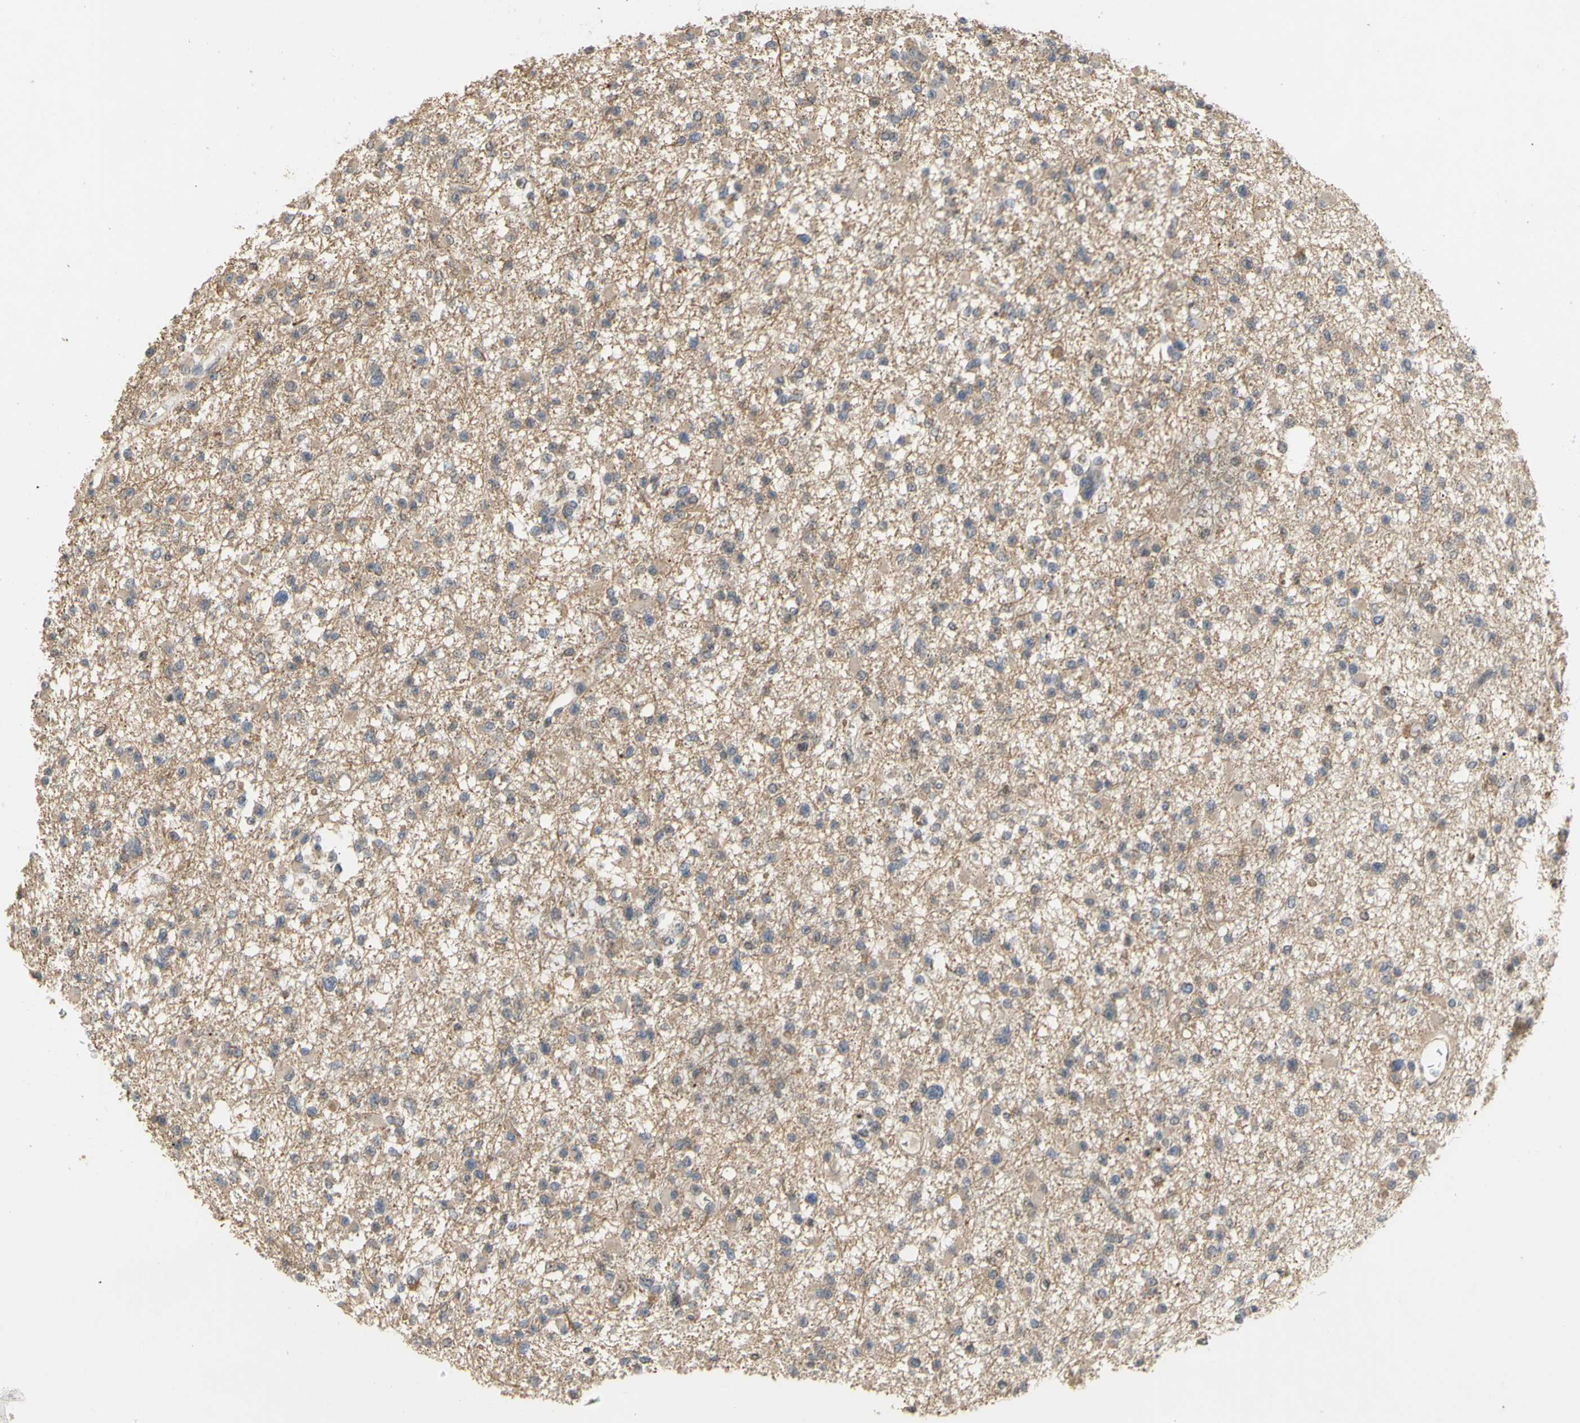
{"staining": {"intensity": "negative", "quantity": "none", "location": "none"}, "tissue": "glioma", "cell_type": "Tumor cells", "image_type": "cancer", "snomed": [{"axis": "morphology", "description": "Glioma, malignant, Low grade"}, {"axis": "topography", "description": "Brain"}], "caption": "DAB (3,3'-diaminobenzidine) immunohistochemical staining of human glioma demonstrates no significant expression in tumor cells. The staining was performed using DAB to visualize the protein expression in brown, while the nuclei were stained in blue with hematoxylin (Magnification: 20x).", "gene": "GTF2E2", "patient": {"sex": "female", "age": 22}}